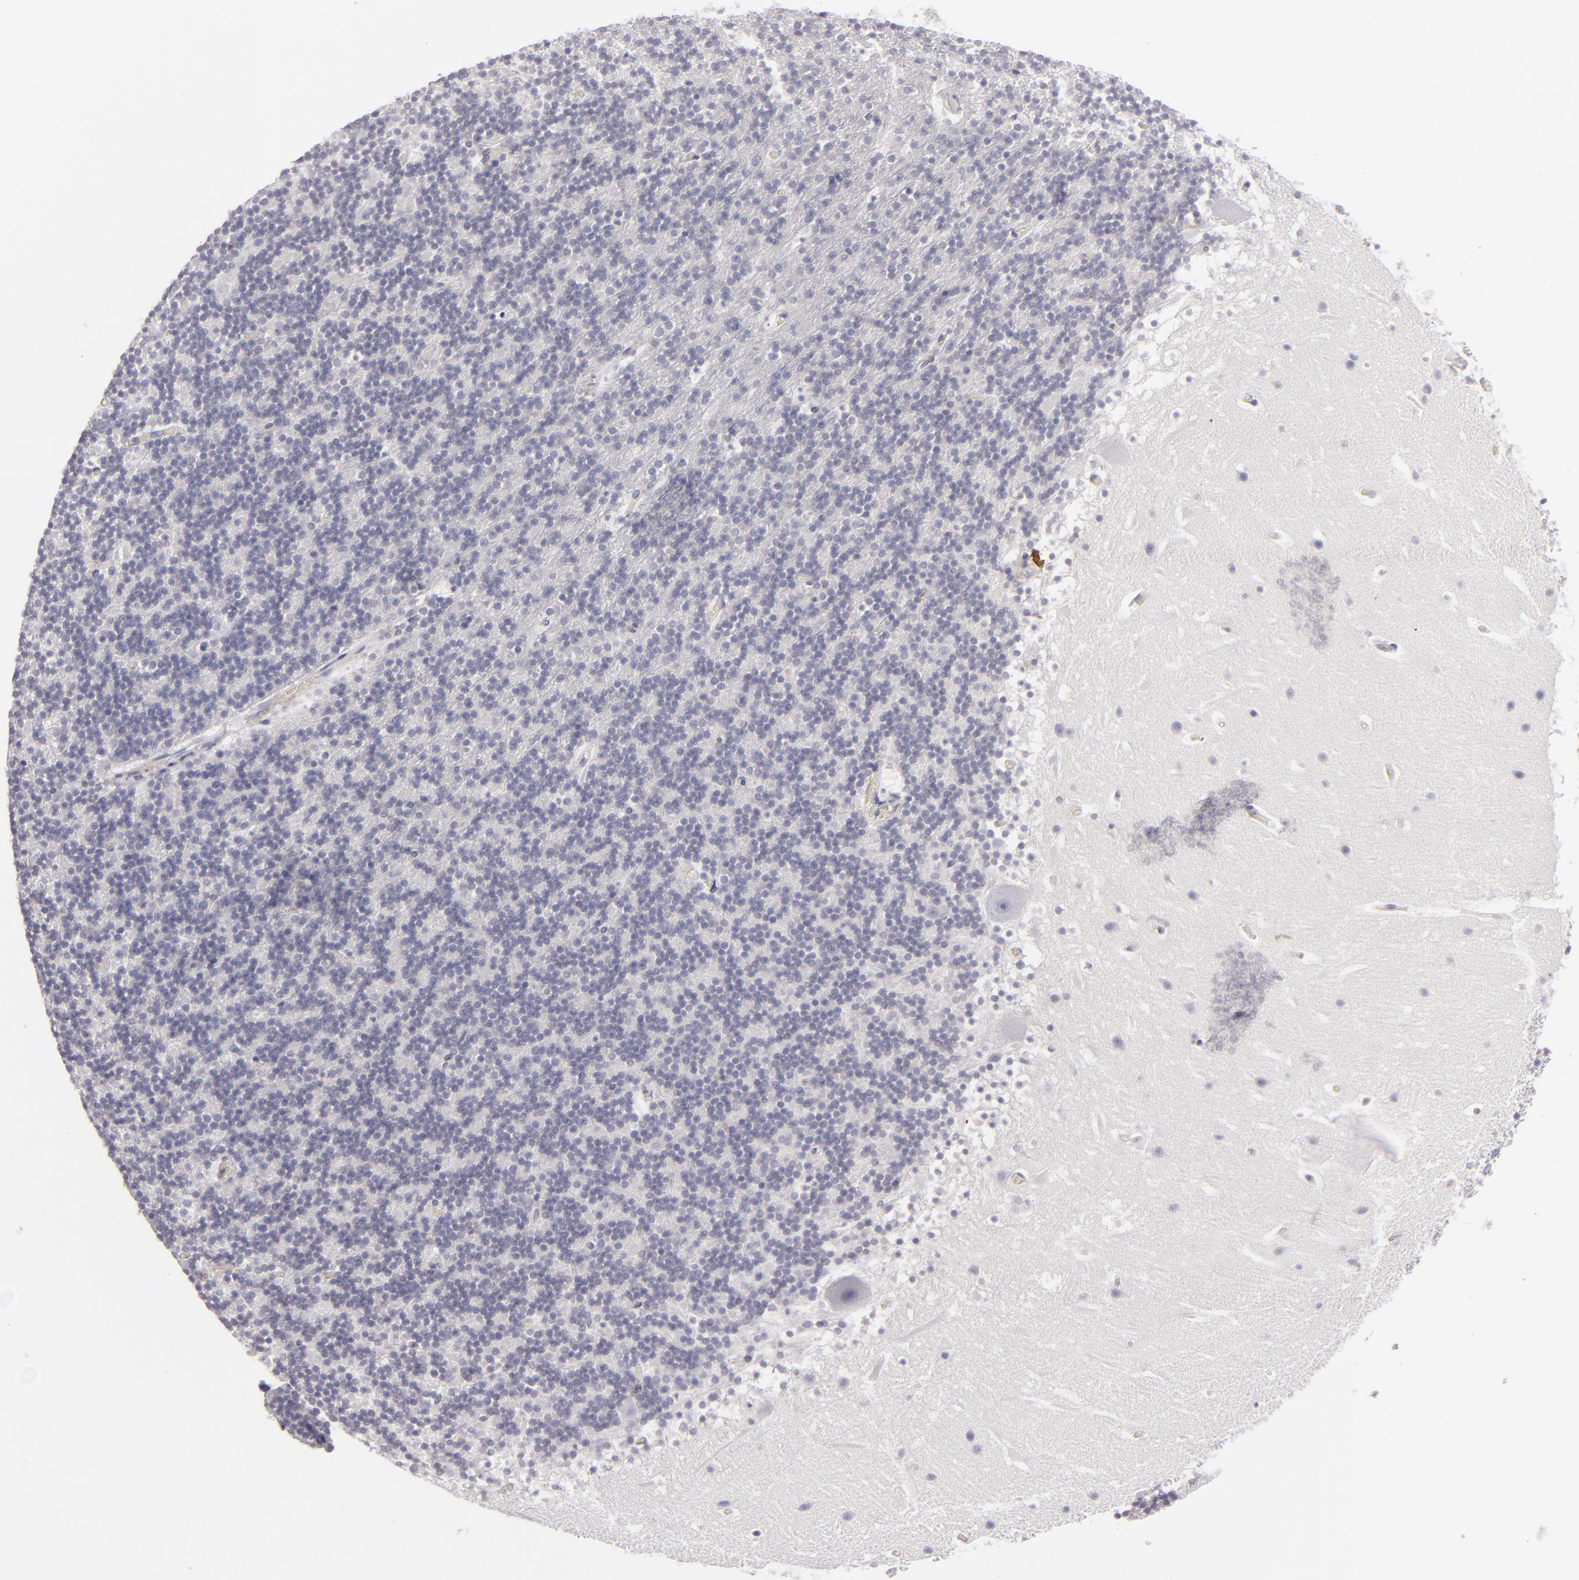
{"staining": {"intensity": "negative", "quantity": "none", "location": "none"}, "tissue": "cerebellum", "cell_type": "Cells in granular layer", "image_type": "normal", "snomed": [{"axis": "morphology", "description": "Normal tissue, NOS"}, {"axis": "topography", "description": "Cerebellum"}], "caption": "This is a histopathology image of IHC staining of benign cerebellum, which shows no staining in cells in granular layer.", "gene": "JUP", "patient": {"sex": "male", "age": 45}}